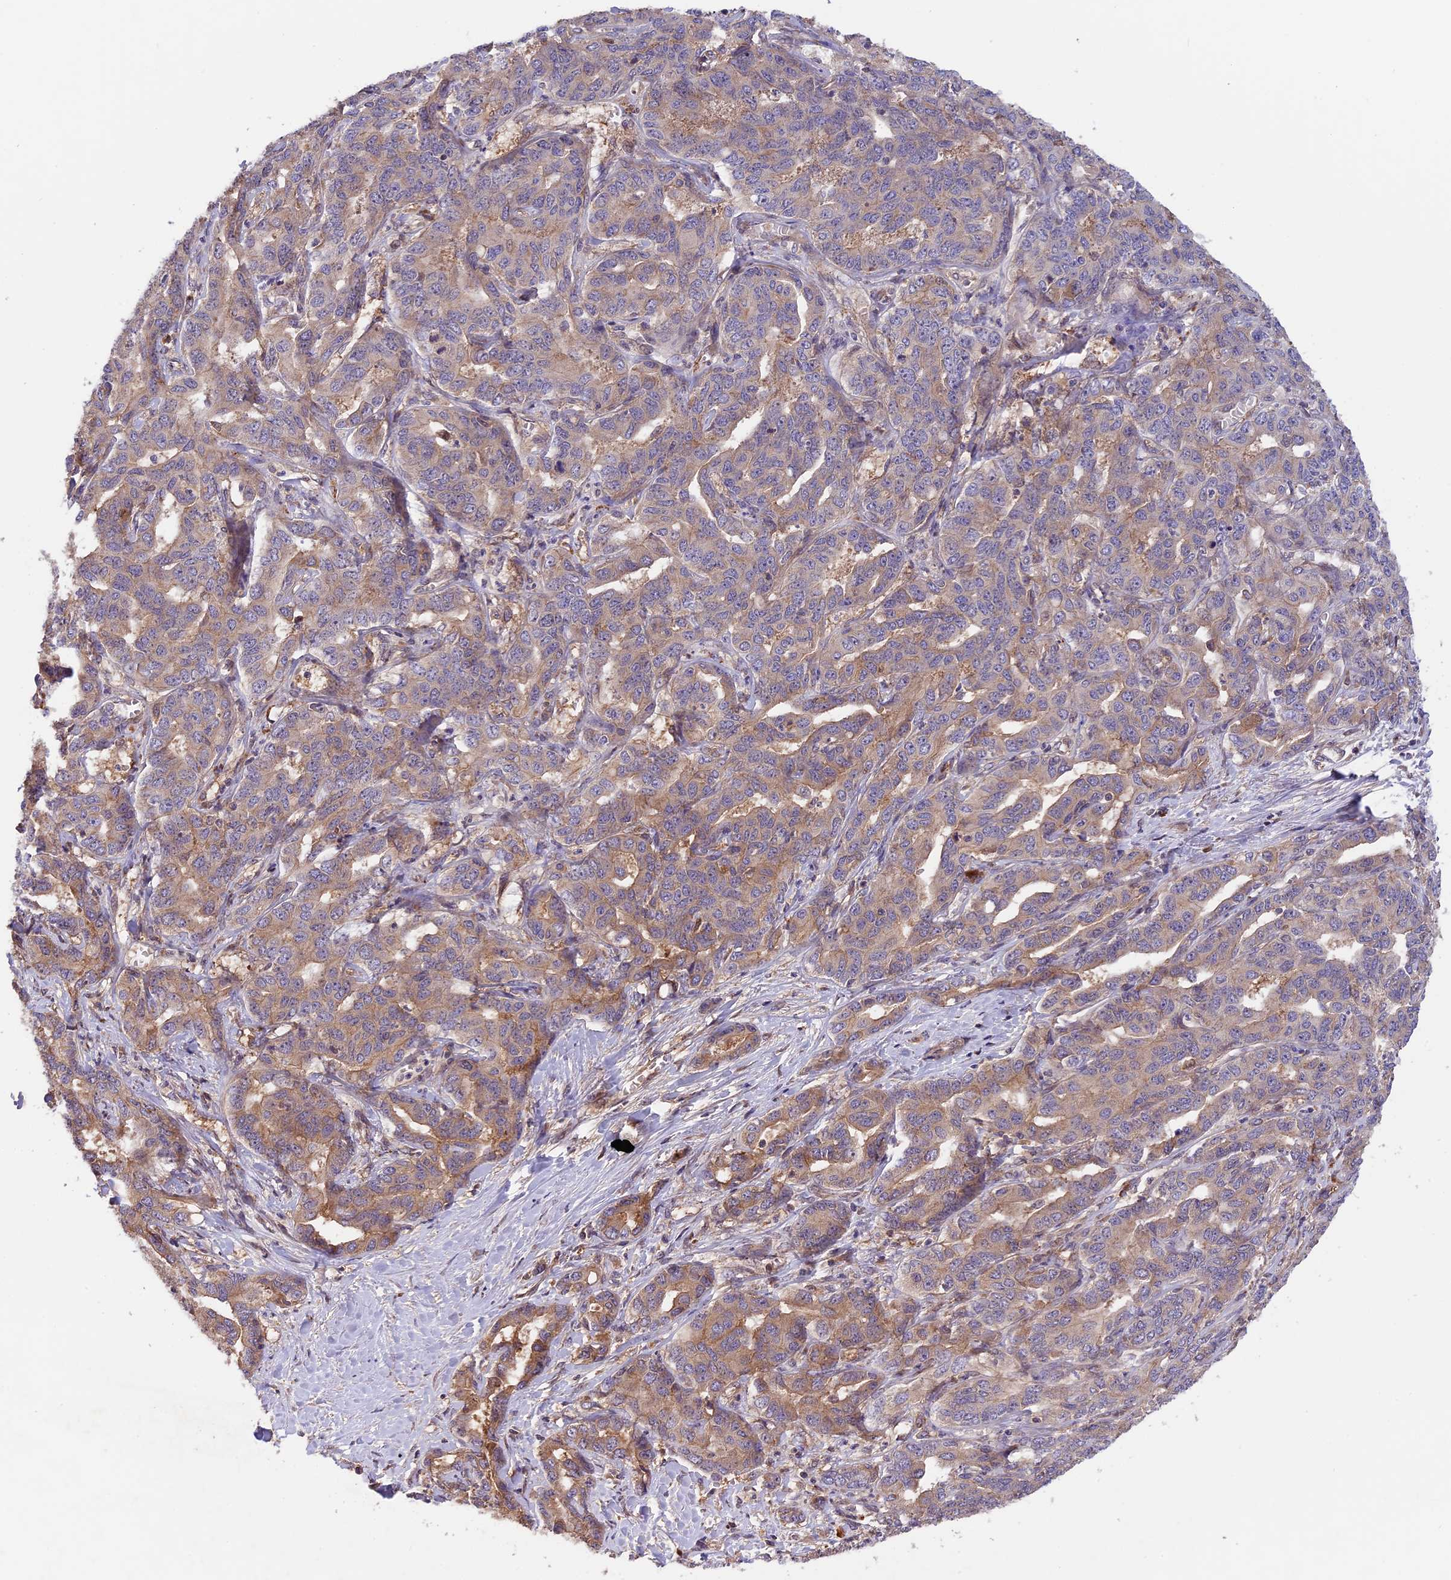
{"staining": {"intensity": "weak", "quantity": "25%-75%", "location": "cytoplasmic/membranous"}, "tissue": "liver cancer", "cell_type": "Tumor cells", "image_type": "cancer", "snomed": [{"axis": "morphology", "description": "Cholangiocarcinoma"}, {"axis": "topography", "description": "Liver"}], "caption": "IHC (DAB) staining of liver cholangiocarcinoma reveals weak cytoplasmic/membranous protein positivity in approximately 25%-75% of tumor cells.", "gene": "SETD6", "patient": {"sex": "male", "age": 59}}